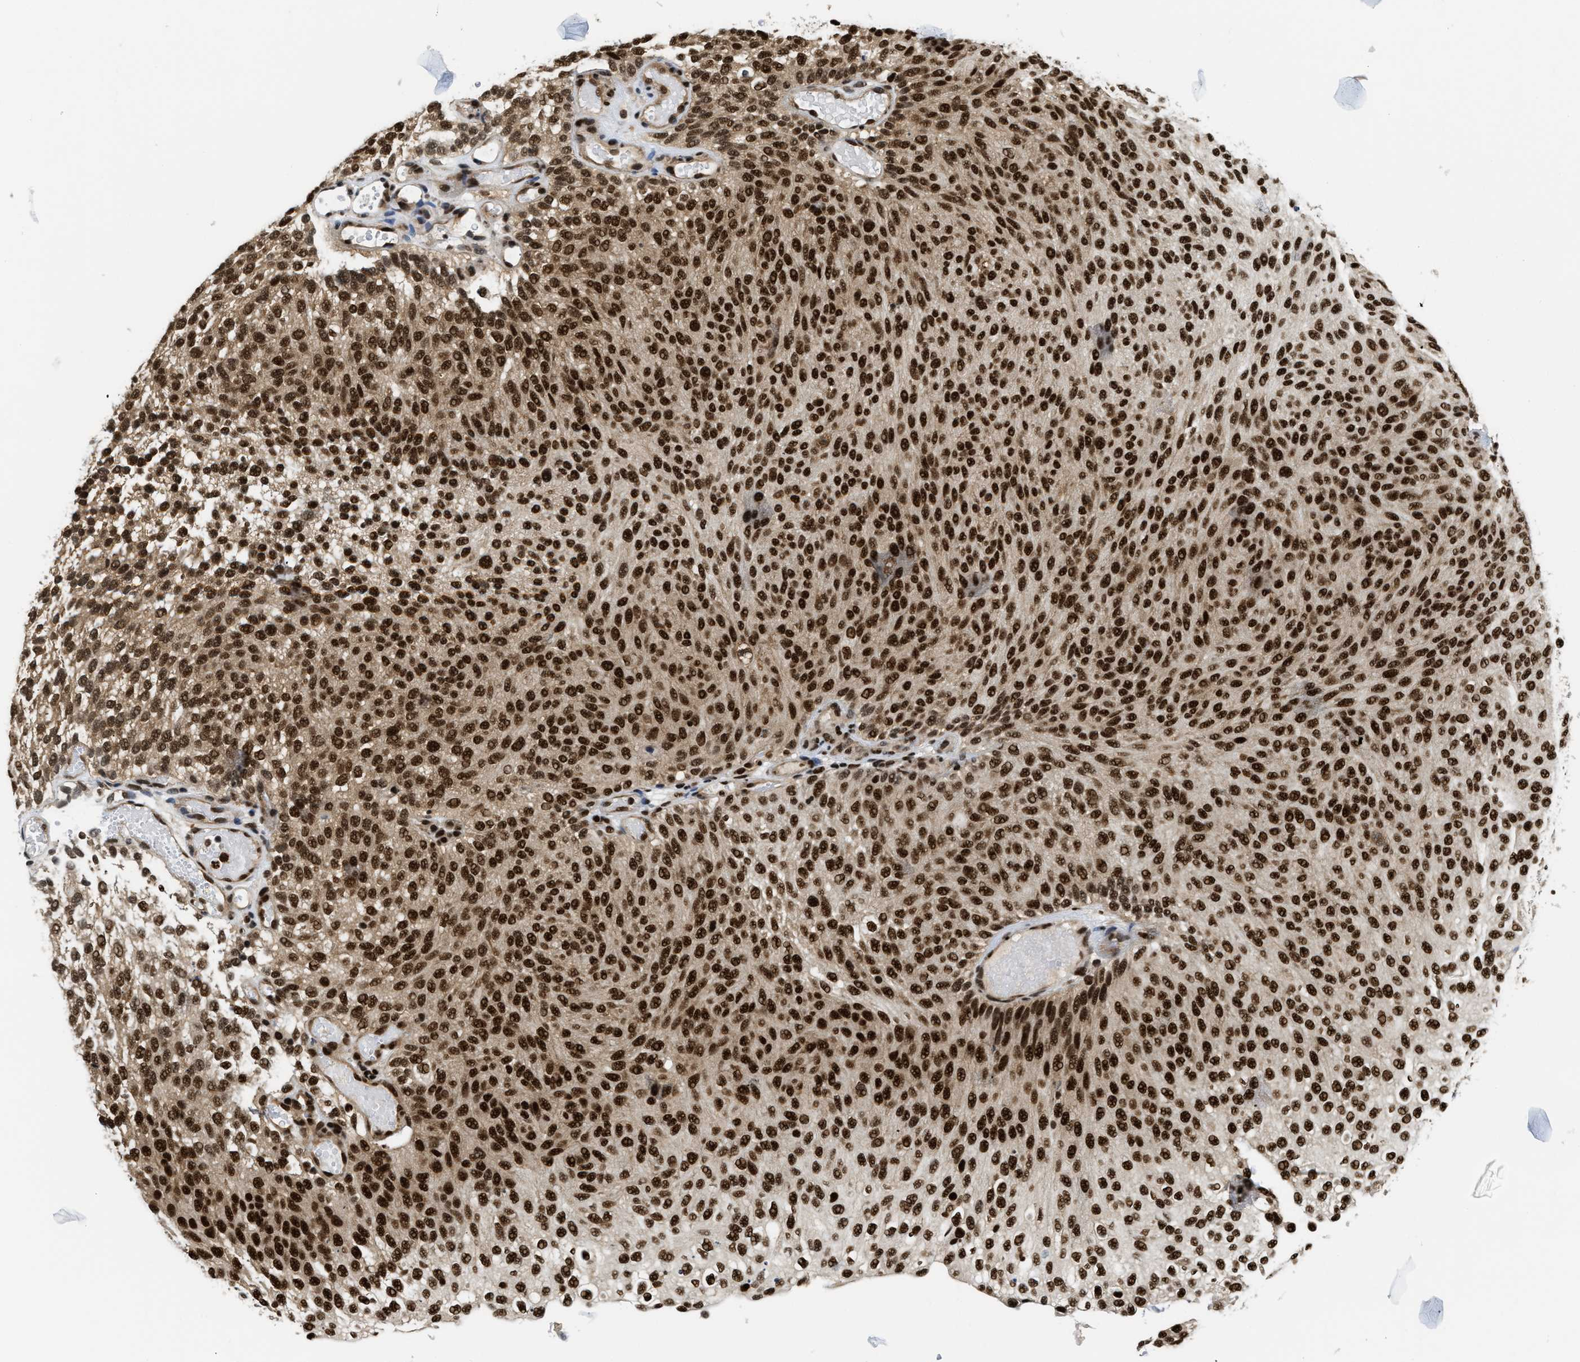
{"staining": {"intensity": "strong", "quantity": ">75%", "location": "cytoplasmic/membranous,nuclear"}, "tissue": "urothelial cancer", "cell_type": "Tumor cells", "image_type": "cancer", "snomed": [{"axis": "morphology", "description": "Urothelial carcinoma, Low grade"}, {"axis": "topography", "description": "Urinary bladder"}], "caption": "An immunohistochemistry image of neoplastic tissue is shown. Protein staining in brown shows strong cytoplasmic/membranous and nuclear positivity in low-grade urothelial carcinoma within tumor cells.", "gene": "CCNDBP1", "patient": {"sex": "male", "age": 78}}